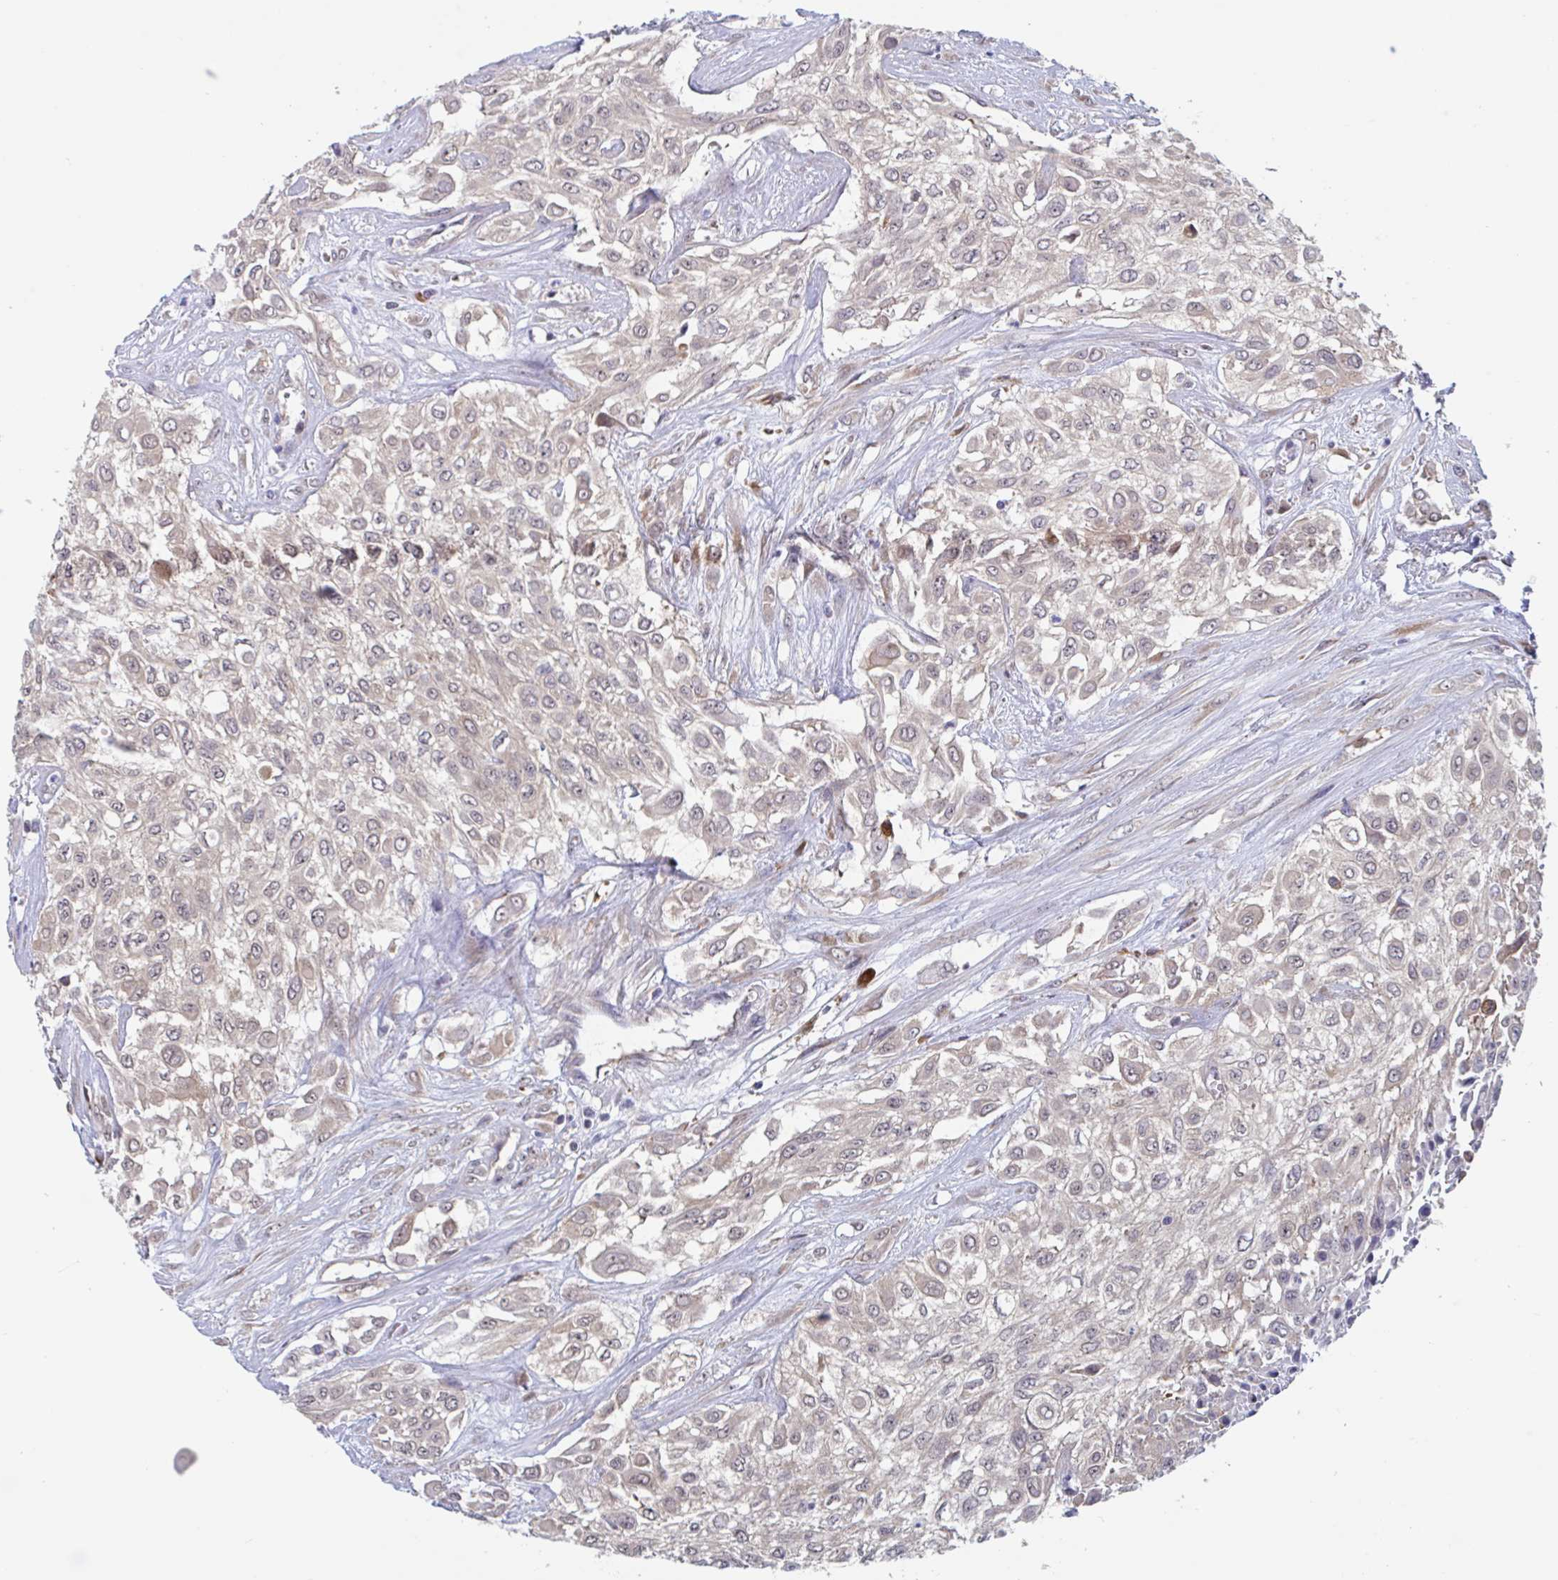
{"staining": {"intensity": "weak", "quantity": ">75%", "location": "cytoplasmic/membranous"}, "tissue": "urothelial cancer", "cell_type": "Tumor cells", "image_type": "cancer", "snomed": [{"axis": "morphology", "description": "Urothelial carcinoma, High grade"}, {"axis": "topography", "description": "Urinary bladder"}], "caption": "Tumor cells exhibit low levels of weak cytoplasmic/membranous positivity in approximately >75% of cells in urothelial cancer.", "gene": "SNX8", "patient": {"sex": "male", "age": 57}}